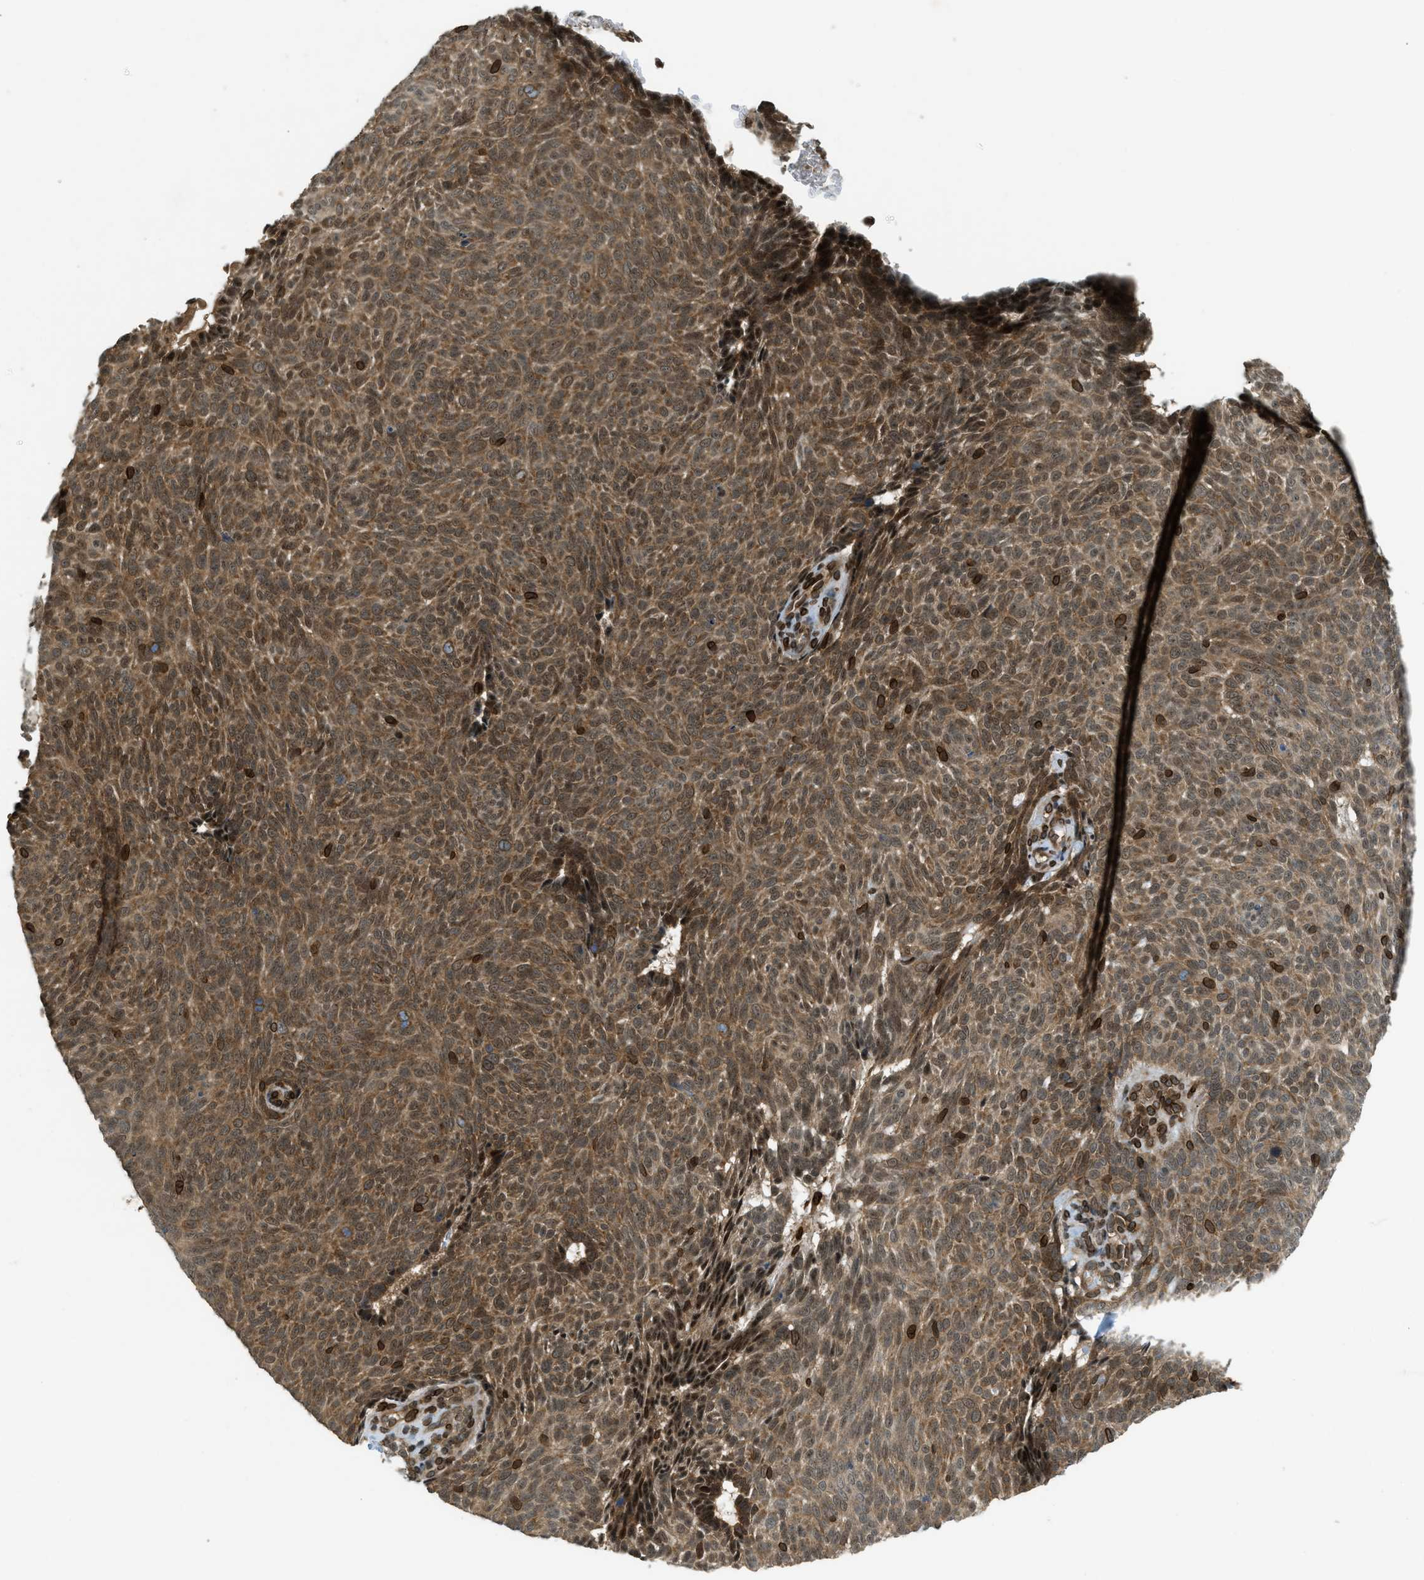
{"staining": {"intensity": "moderate", "quantity": ">75%", "location": "cytoplasmic/membranous,nuclear"}, "tissue": "skin cancer", "cell_type": "Tumor cells", "image_type": "cancer", "snomed": [{"axis": "morphology", "description": "Basal cell carcinoma"}, {"axis": "topography", "description": "Skin"}], "caption": "Skin basal cell carcinoma stained with a protein marker displays moderate staining in tumor cells.", "gene": "SYNE1", "patient": {"sex": "male", "age": 61}}